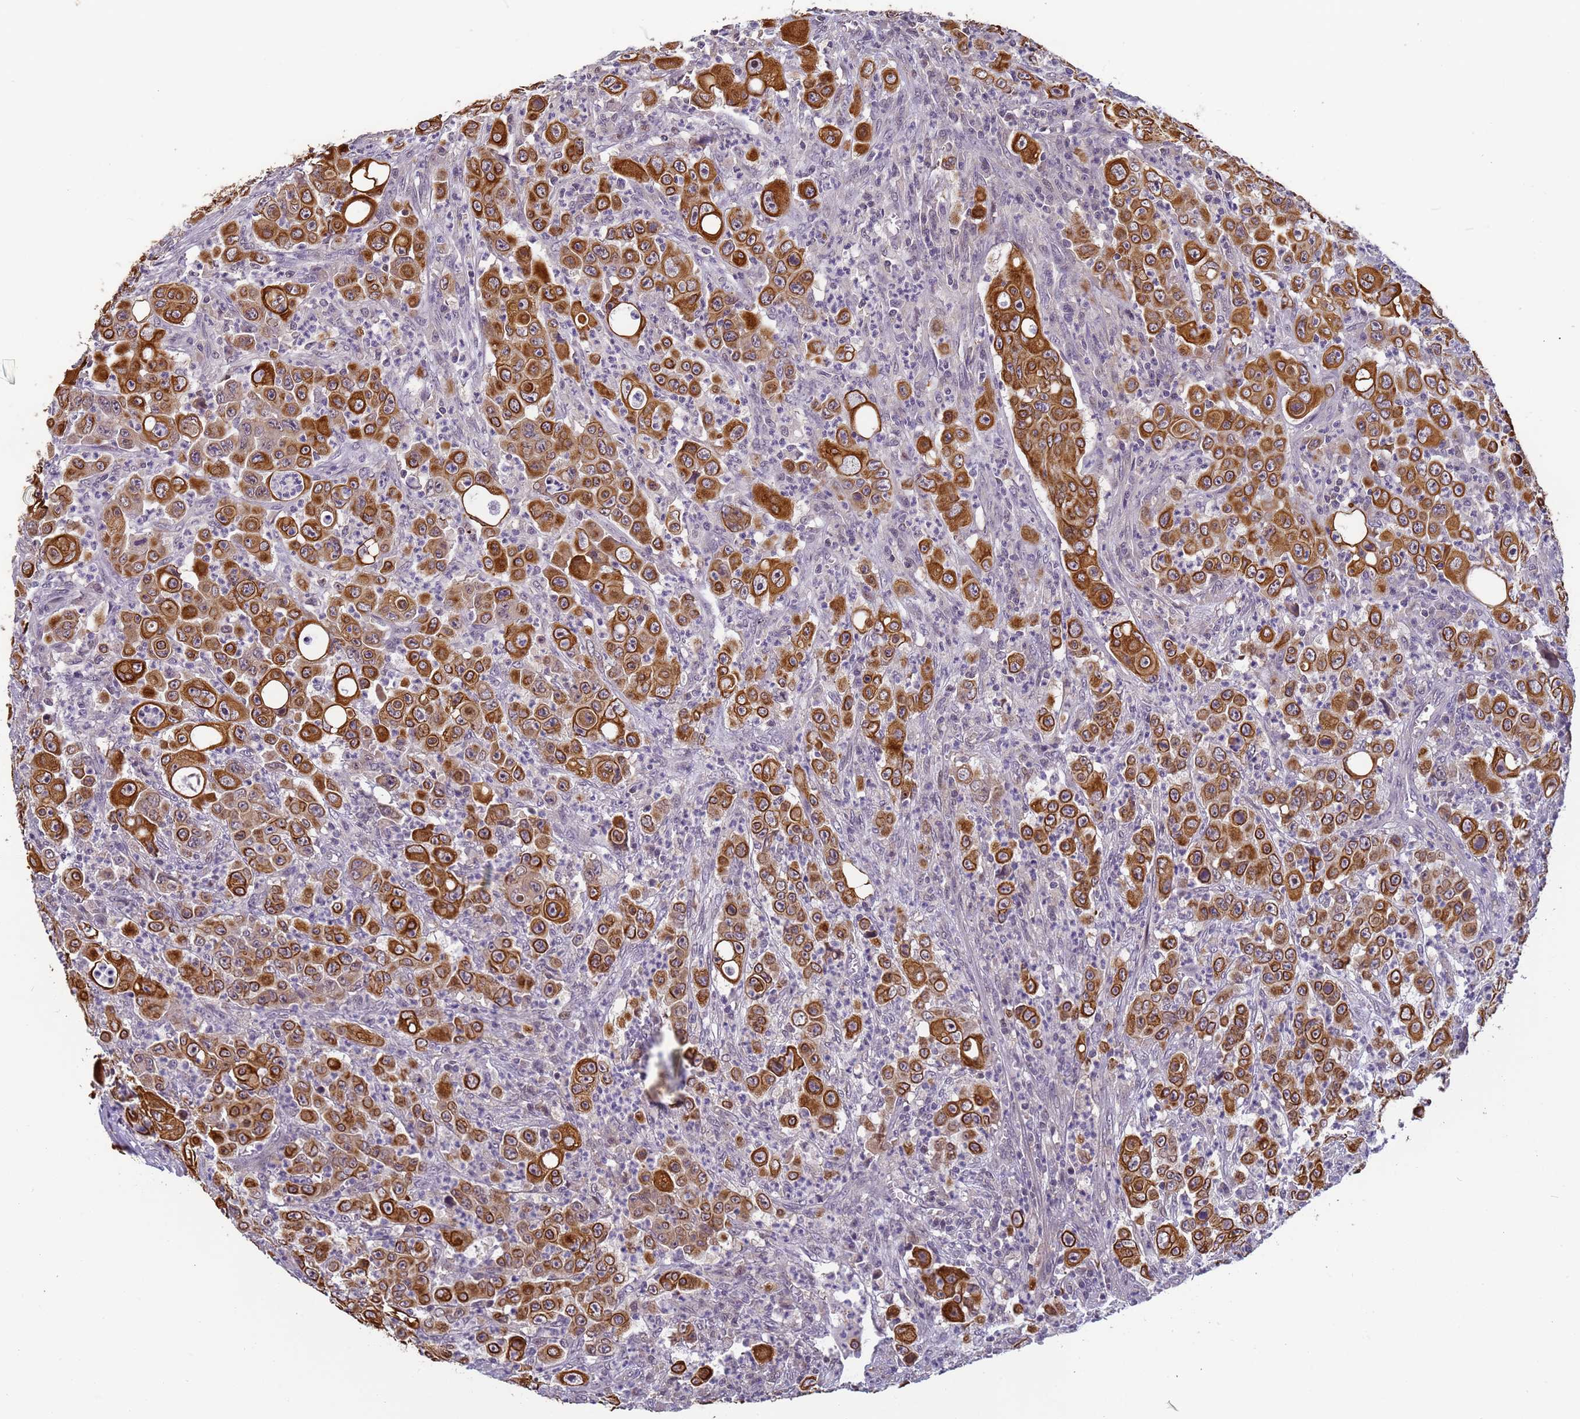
{"staining": {"intensity": "strong", "quantity": ">75%", "location": "cytoplasmic/membranous"}, "tissue": "colorectal cancer", "cell_type": "Tumor cells", "image_type": "cancer", "snomed": [{"axis": "morphology", "description": "Adenocarcinoma, NOS"}, {"axis": "topography", "description": "Colon"}], "caption": "A histopathology image of human colorectal adenocarcinoma stained for a protein displays strong cytoplasmic/membranous brown staining in tumor cells.", "gene": "VWA3A", "patient": {"sex": "male", "age": 51}}